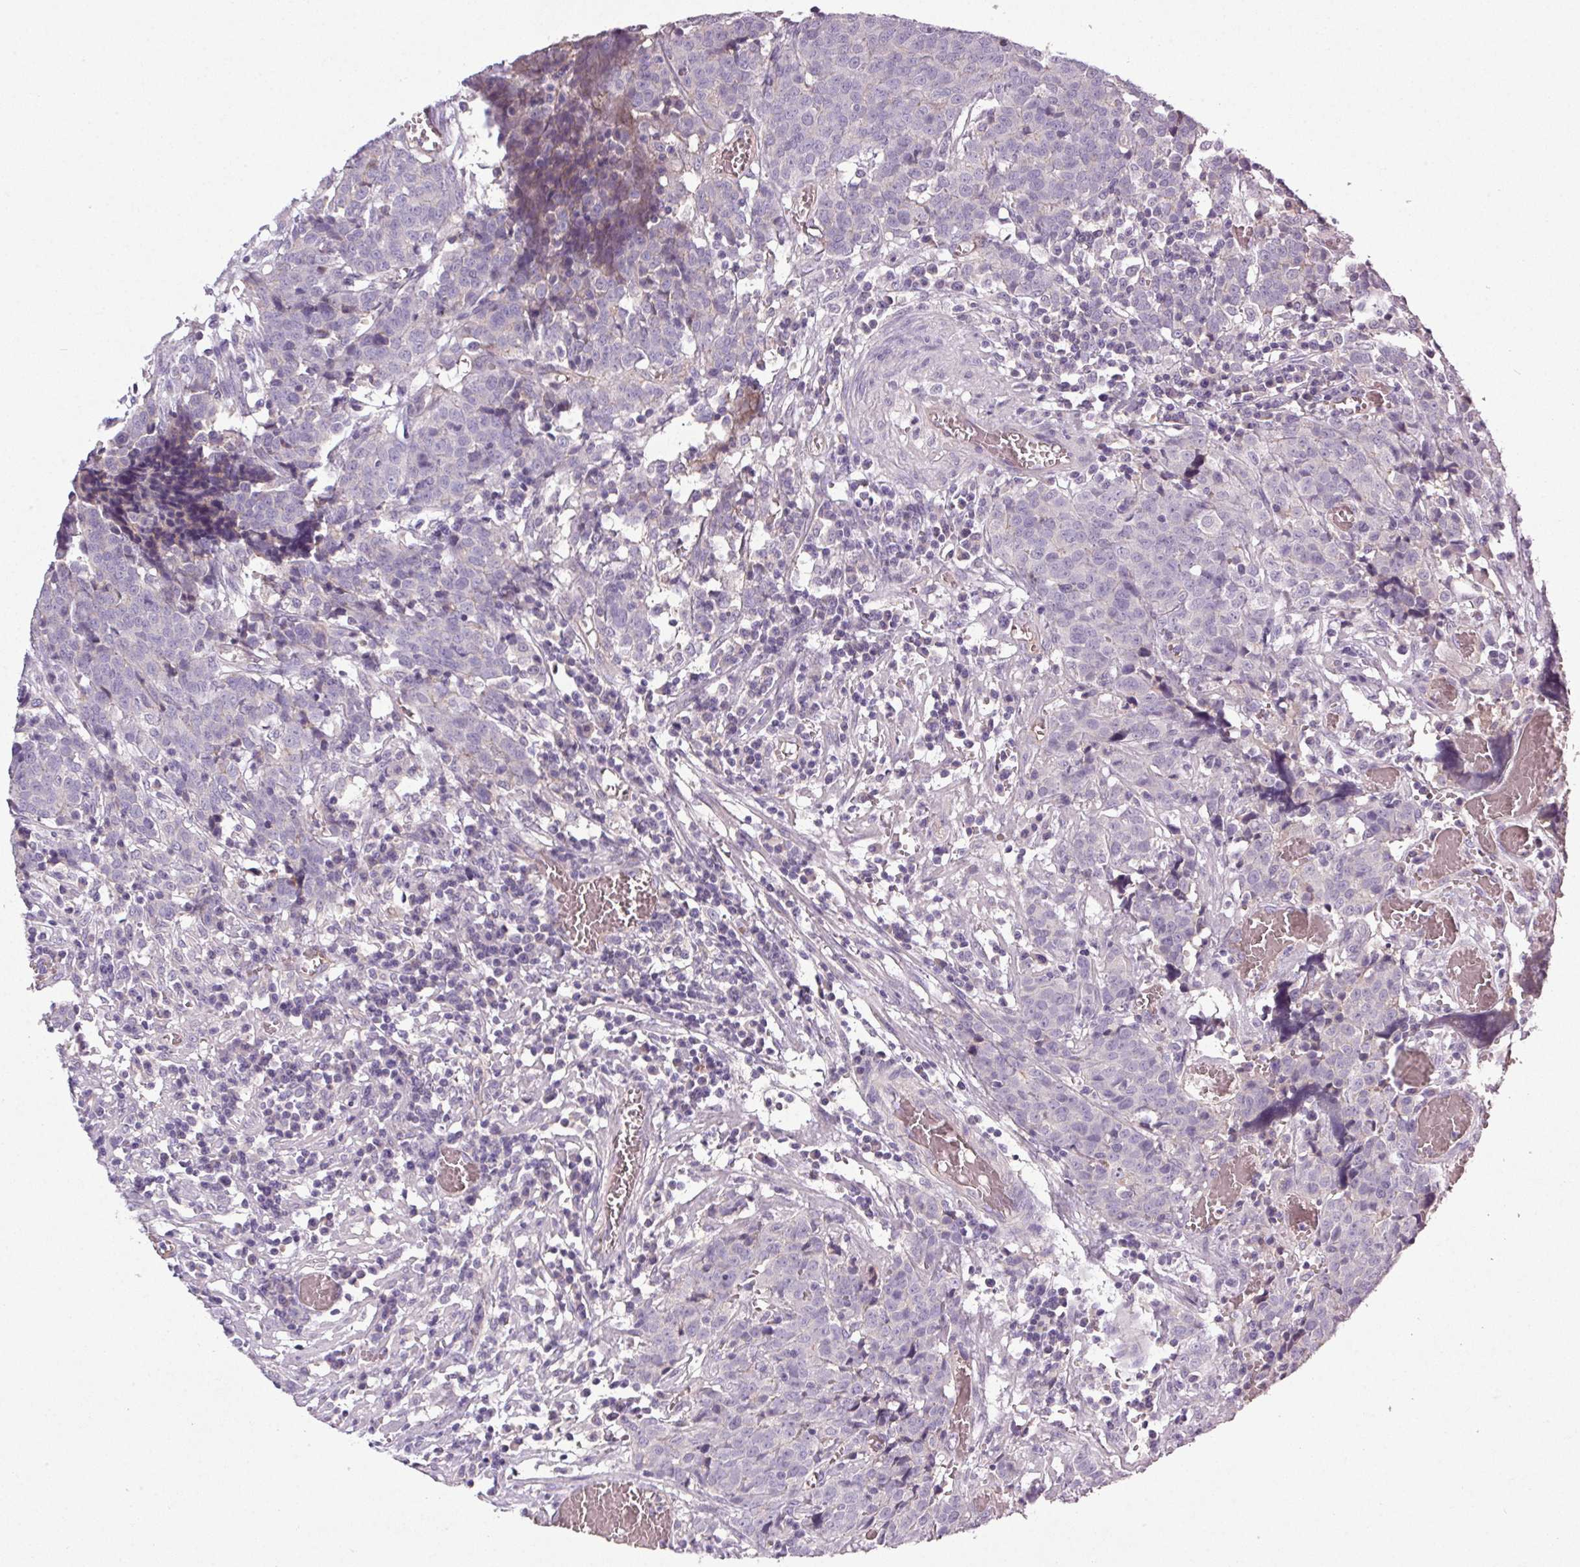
{"staining": {"intensity": "negative", "quantity": "none", "location": "none"}, "tissue": "prostate cancer", "cell_type": "Tumor cells", "image_type": "cancer", "snomed": [{"axis": "morphology", "description": "Adenocarcinoma, High grade"}, {"axis": "topography", "description": "Prostate and seminal vesicle, NOS"}], "caption": "Immunohistochemical staining of human prostate cancer shows no significant positivity in tumor cells.", "gene": "APOC4", "patient": {"sex": "male", "age": 60}}